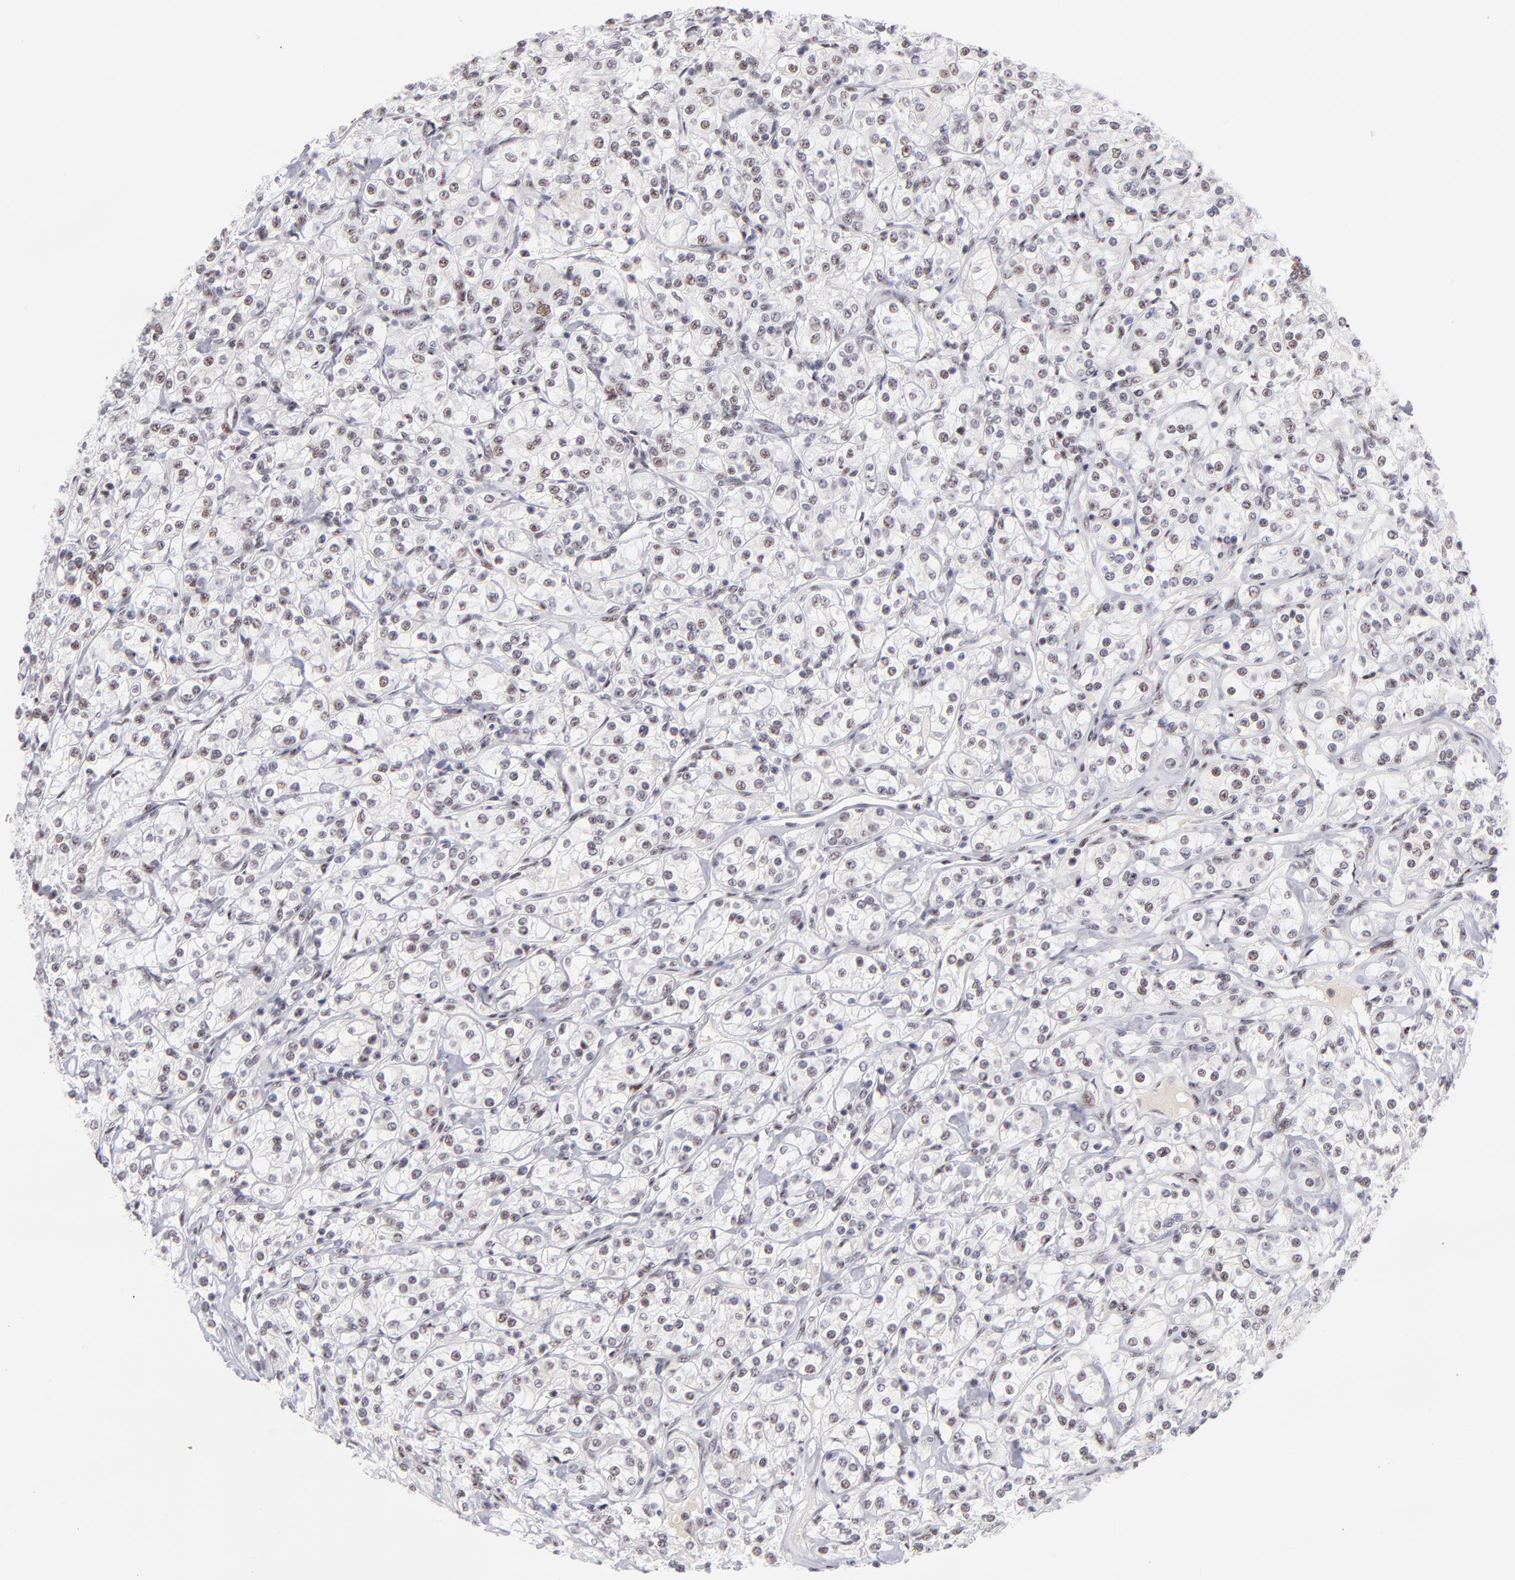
{"staining": {"intensity": "weak", "quantity": ">75%", "location": "nuclear"}, "tissue": "renal cancer", "cell_type": "Tumor cells", "image_type": "cancer", "snomed": [{"axis": "morphology", "description": "Adenocarcinoma, NOS"}, {"axis": "topography", "description": "Kidney"}], "caption": "Renal adenocarcinoma stained for a protein (brown) reveals weak nuclear positive positivity in approximately >75% of tumor cells.", "gene": "CDC25C", "patient": {"sex": "male", "age": 77}}